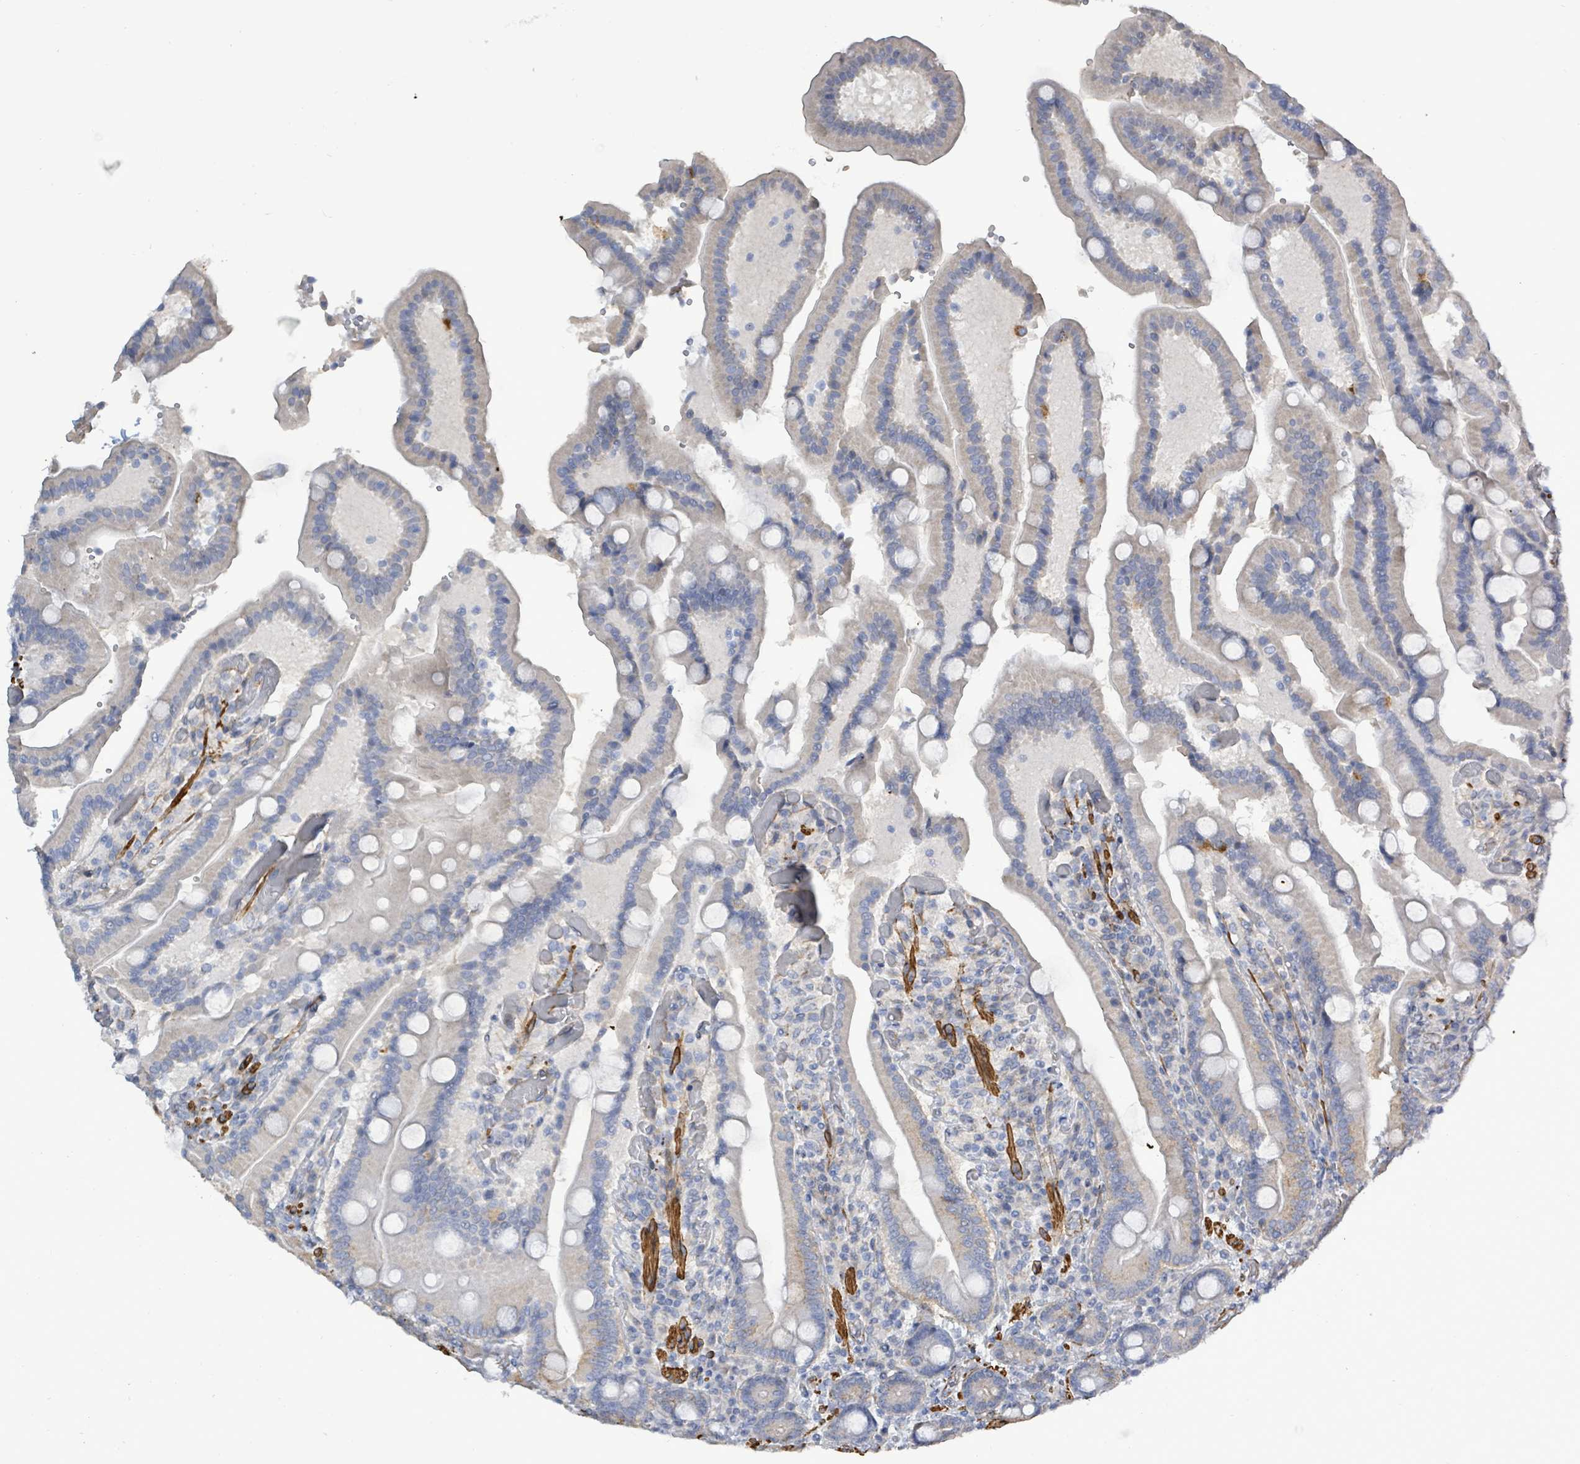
{"staining": {"intensity": "negative", "quantity": "none", "location": "none"}, "tissue": "duodenum", "cell_type": "Glandular cells", "image_type": "normal", "snomed": [{"axis": "morphology", "description": "Normal tissue, NOS"}, {"axis": "topography", "description": "Duodenum"}], "caption": "Immunohistochemistry of unremarkable human duodenum exhibits no expression in glandular cells. (Stains: DAB (3,3'-diaminobenzidine) immunohistochemistry with hematoxylin counter stain, Microscopy: brightfield microscopy at high magnification).", "gene": "DMRTC1B", "patient": {"sex": "female", "age": 62}}